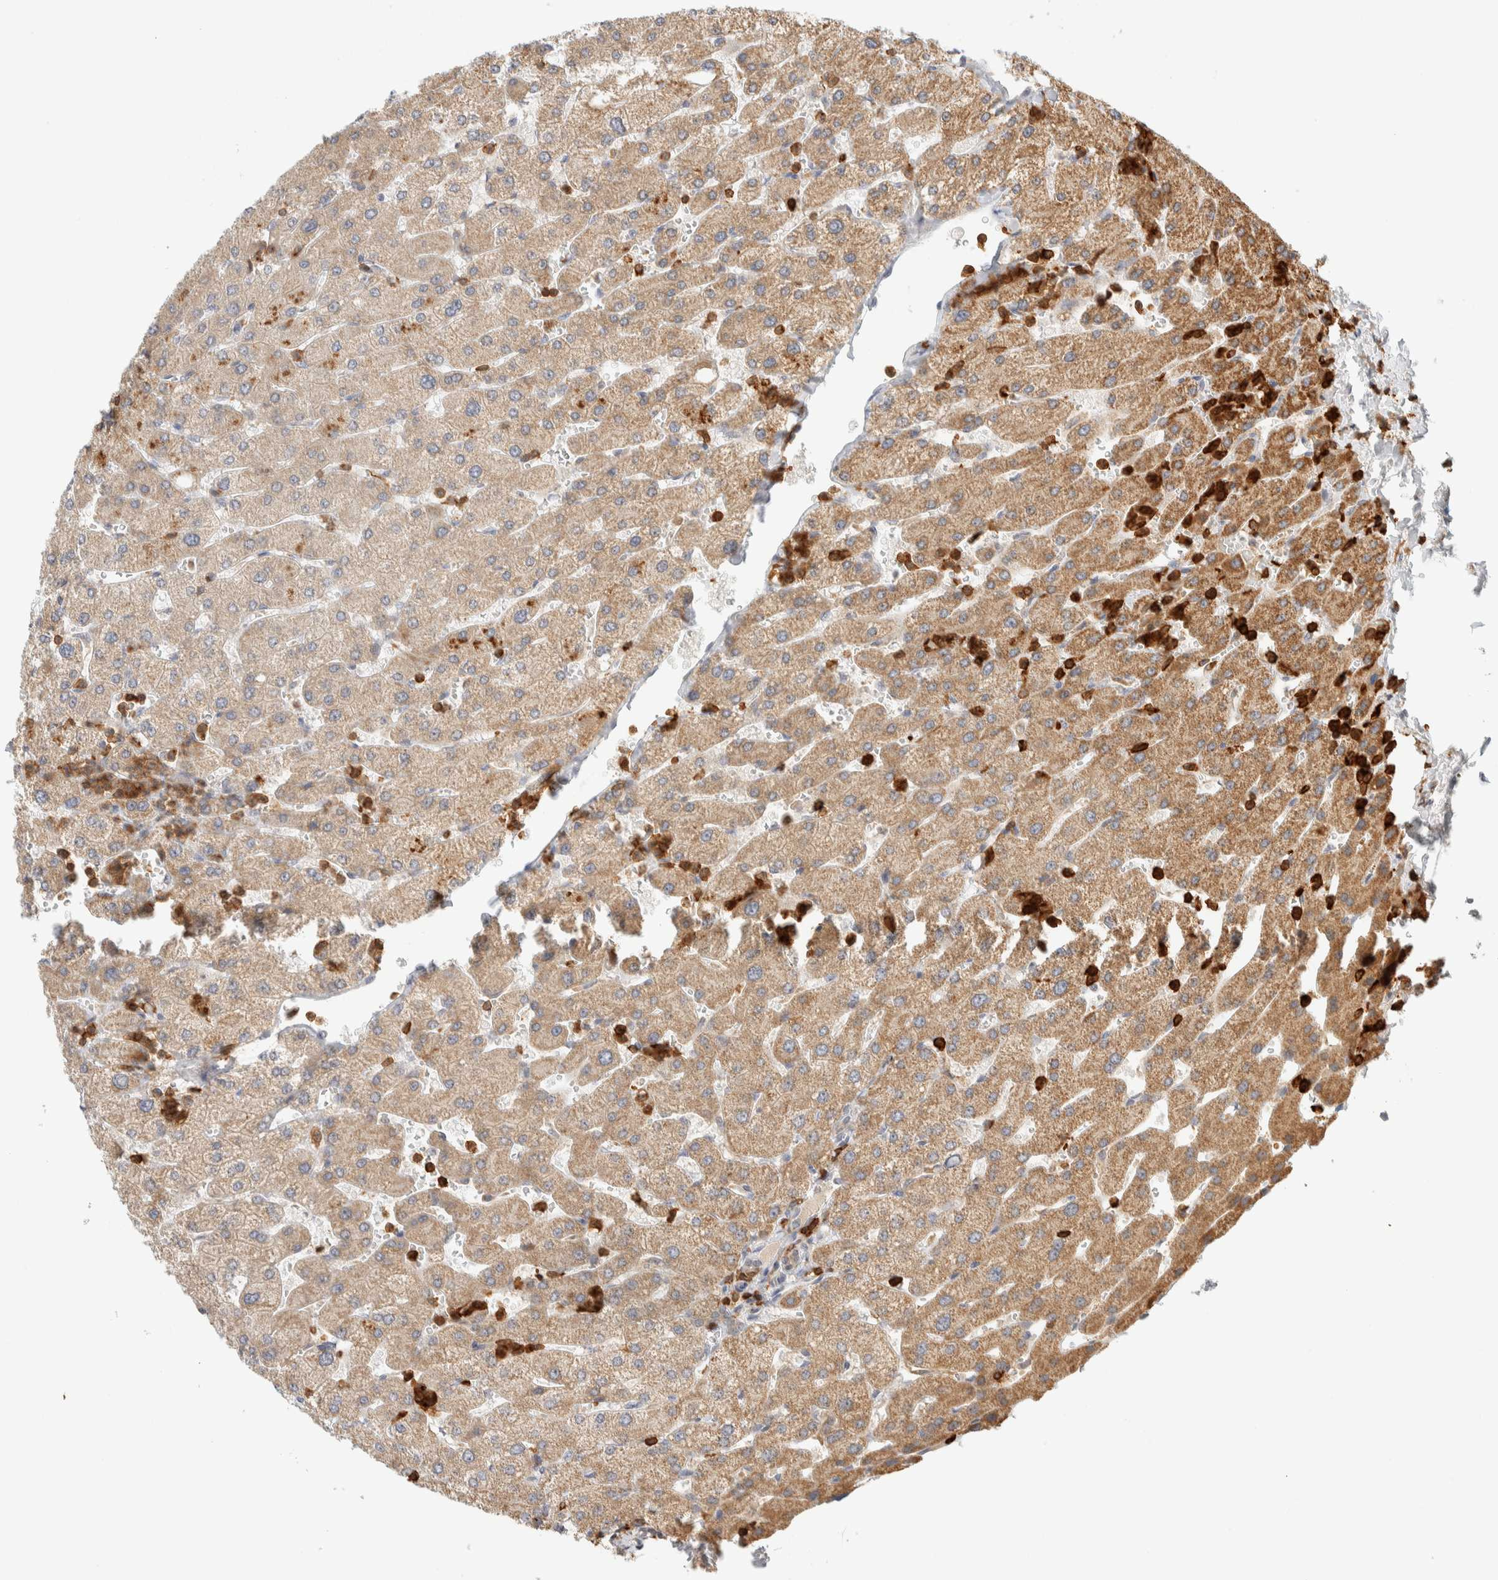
{"staining": {"intensity": "negative", "quantity": "none", "location": "none"}, "tissue": "liver", "cell_type": "Cholangiocytes", "image_type": "normal", "snomed": [{"axis": "morphology", "description": "Normal tissue, NOS"}, {"axis": "topography", "description": "Liver"}], "caption": "The image shows no significant expression in cholangiocytes of liver.", "gene": "RUNDC1", "patient": {"sex": "male", "age": 55}}